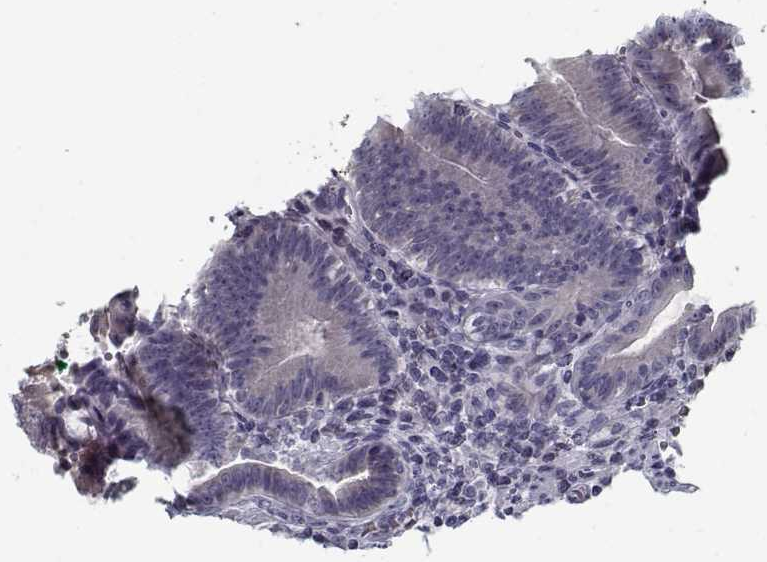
{"staining": {"intensity": "negative", "quantity": "none", "location": "none"}, "tissue": "duodenum", "cell_type": "Glandular cells", "image_type": "normal", "snomed": [{"axis": "morphology", "description": "Normal tissue, NOS"}, {"axis": "topography", "description": "Duodenum"}], "caption": "This image is of normal duodenum stained with IHC to label a protein in brown with the nuclei are counter-stained blue. There is no expression in glandular cells.", "gene": "DDX25", "patient": {"sex": "female", "age": 62}}